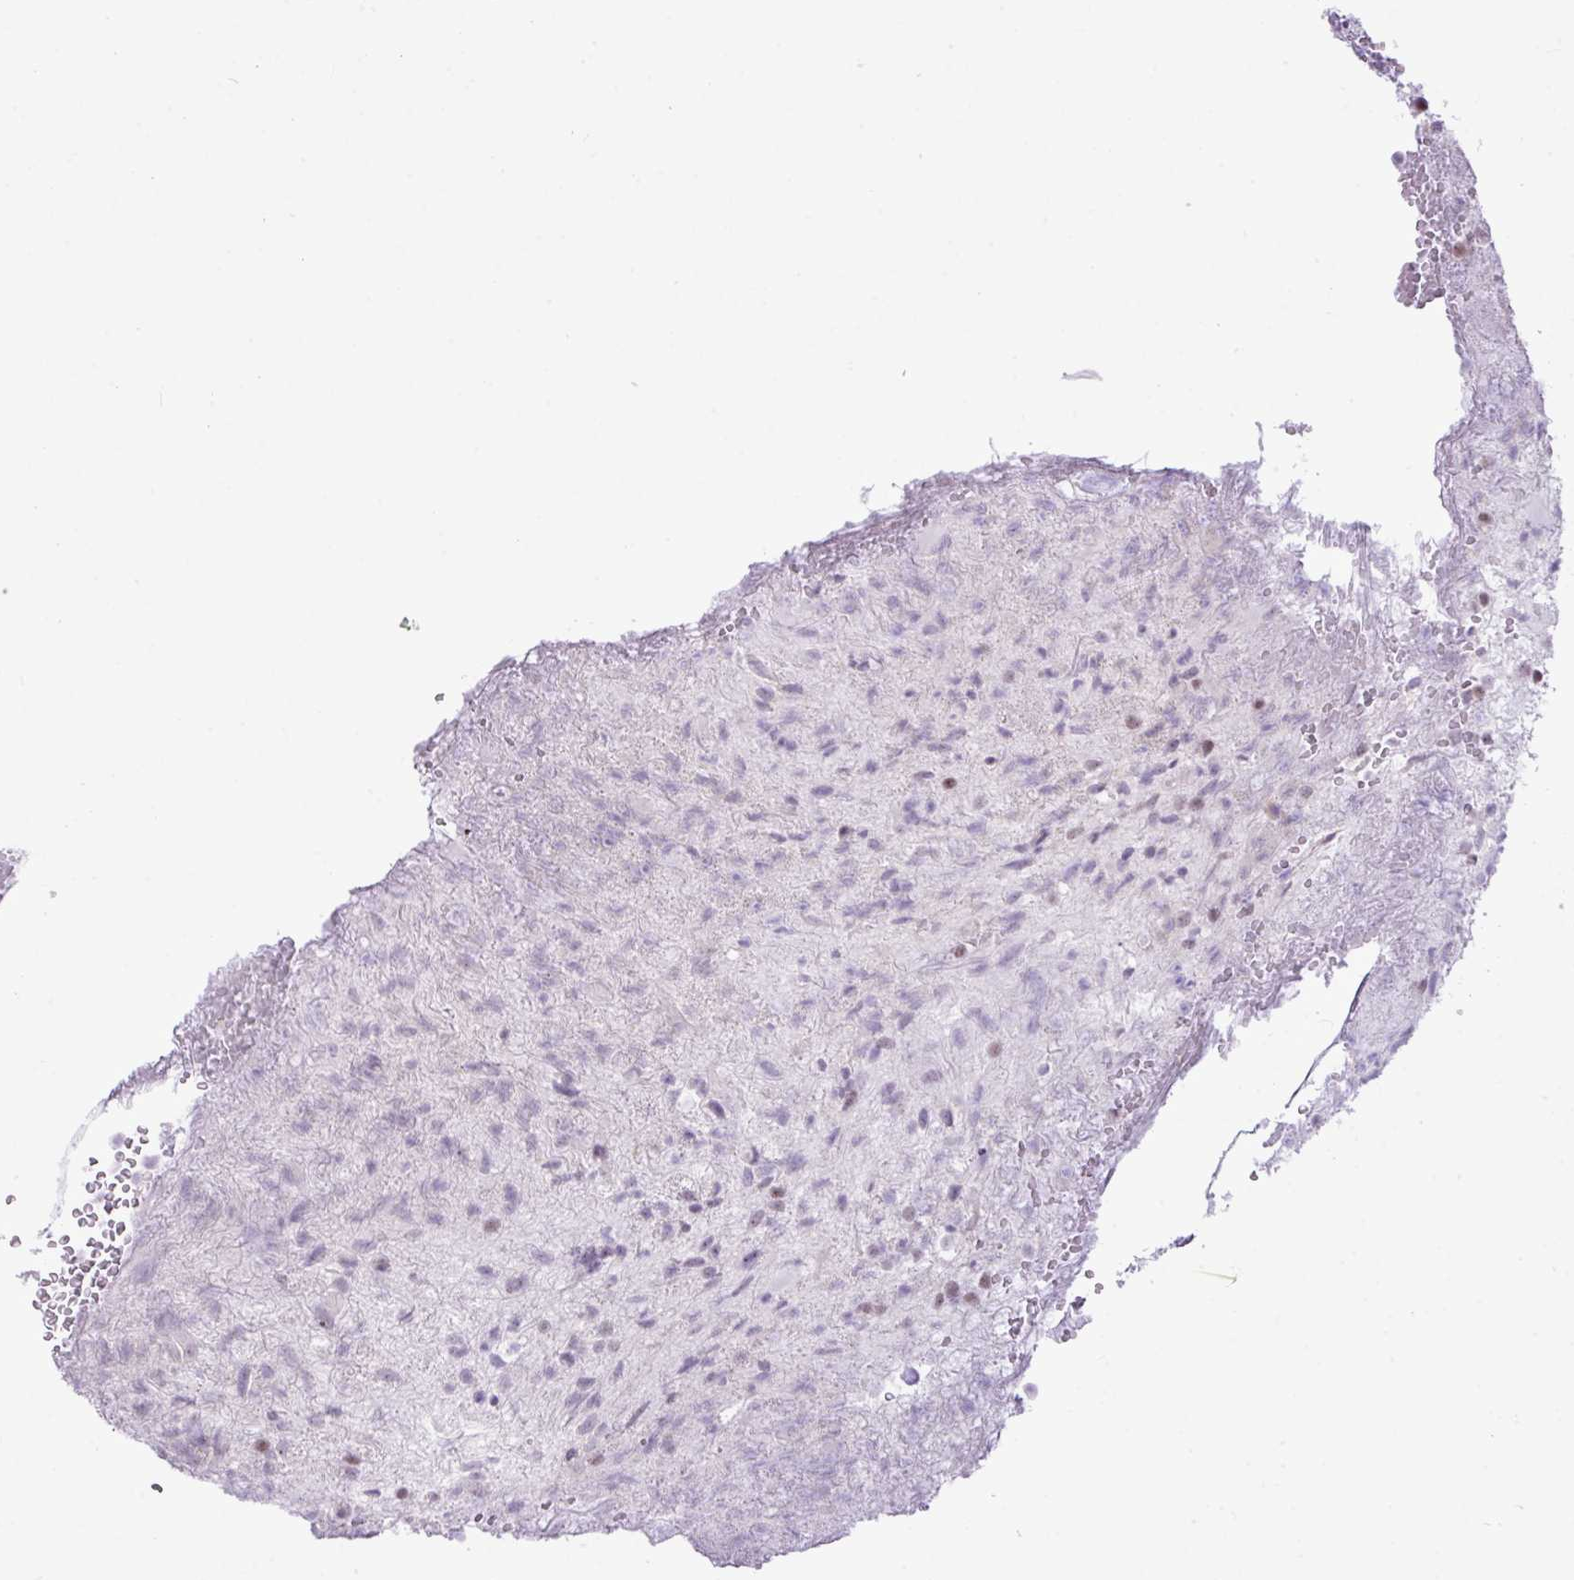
{"staining": {"intensity": "weak", "quantity": "<25%", "location": "nuclear"}, "tissue": "glioma", "cell_type": "Tumor cells", "image_type": "cancer", "snomed": [{"axis": "morphology", "description": "Glioma, malignant, High grade"}, {"axis": "topography", "description": "Brain"}], "caption": "An IHC histopathology image of glioma is shown. There is no staining in tumor cells of glioma. (DAB (3,3'-diaminobenzidine) immunohistochemistry (IHC) with hematoxylin counter stain).", "gene": "ELOA2", "patient": {"sex": "male", "age": 56}}